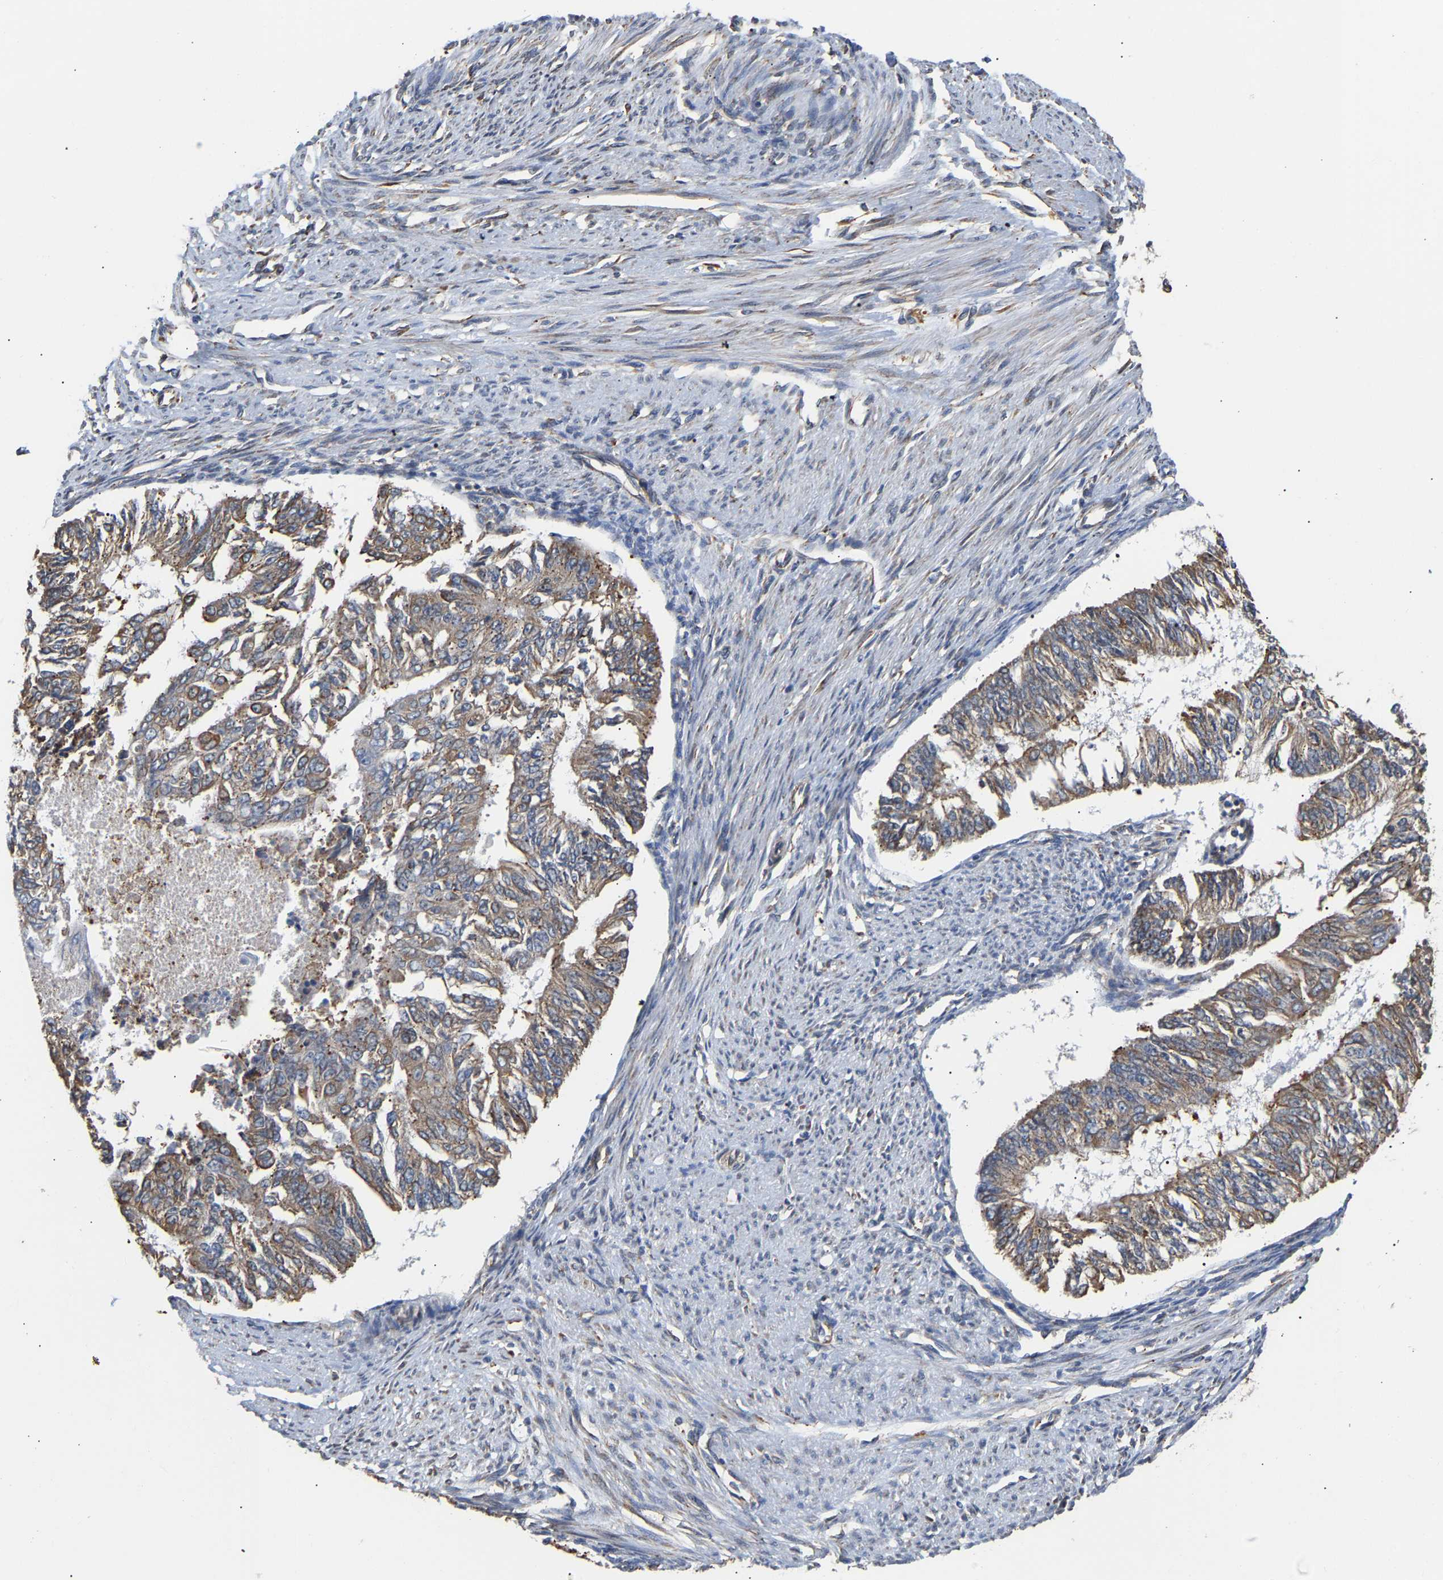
{"staining": {"intensity": "moderate", "quantity": ">75%", "location": "cytoplasmic/membranous"}, "tissue": "endometrial cancer", "cell_type": "Tumor cells", "image_type": "cancer", "snomed": [{"axis": "morphology", "description": "Adenocarcinoma, NOS"}, {"axis": "topography", "description": "Endometrium"}], "caption": "Immunohistochemical staining of endometrial cancer (adenocarcinoma) exhibits medium levels of moderate cytoplasmic/membranous protein positivity in about >75% of tumor cells.", "gene": "ARAP1", "patient": {"sex": "female", "age": 32}}